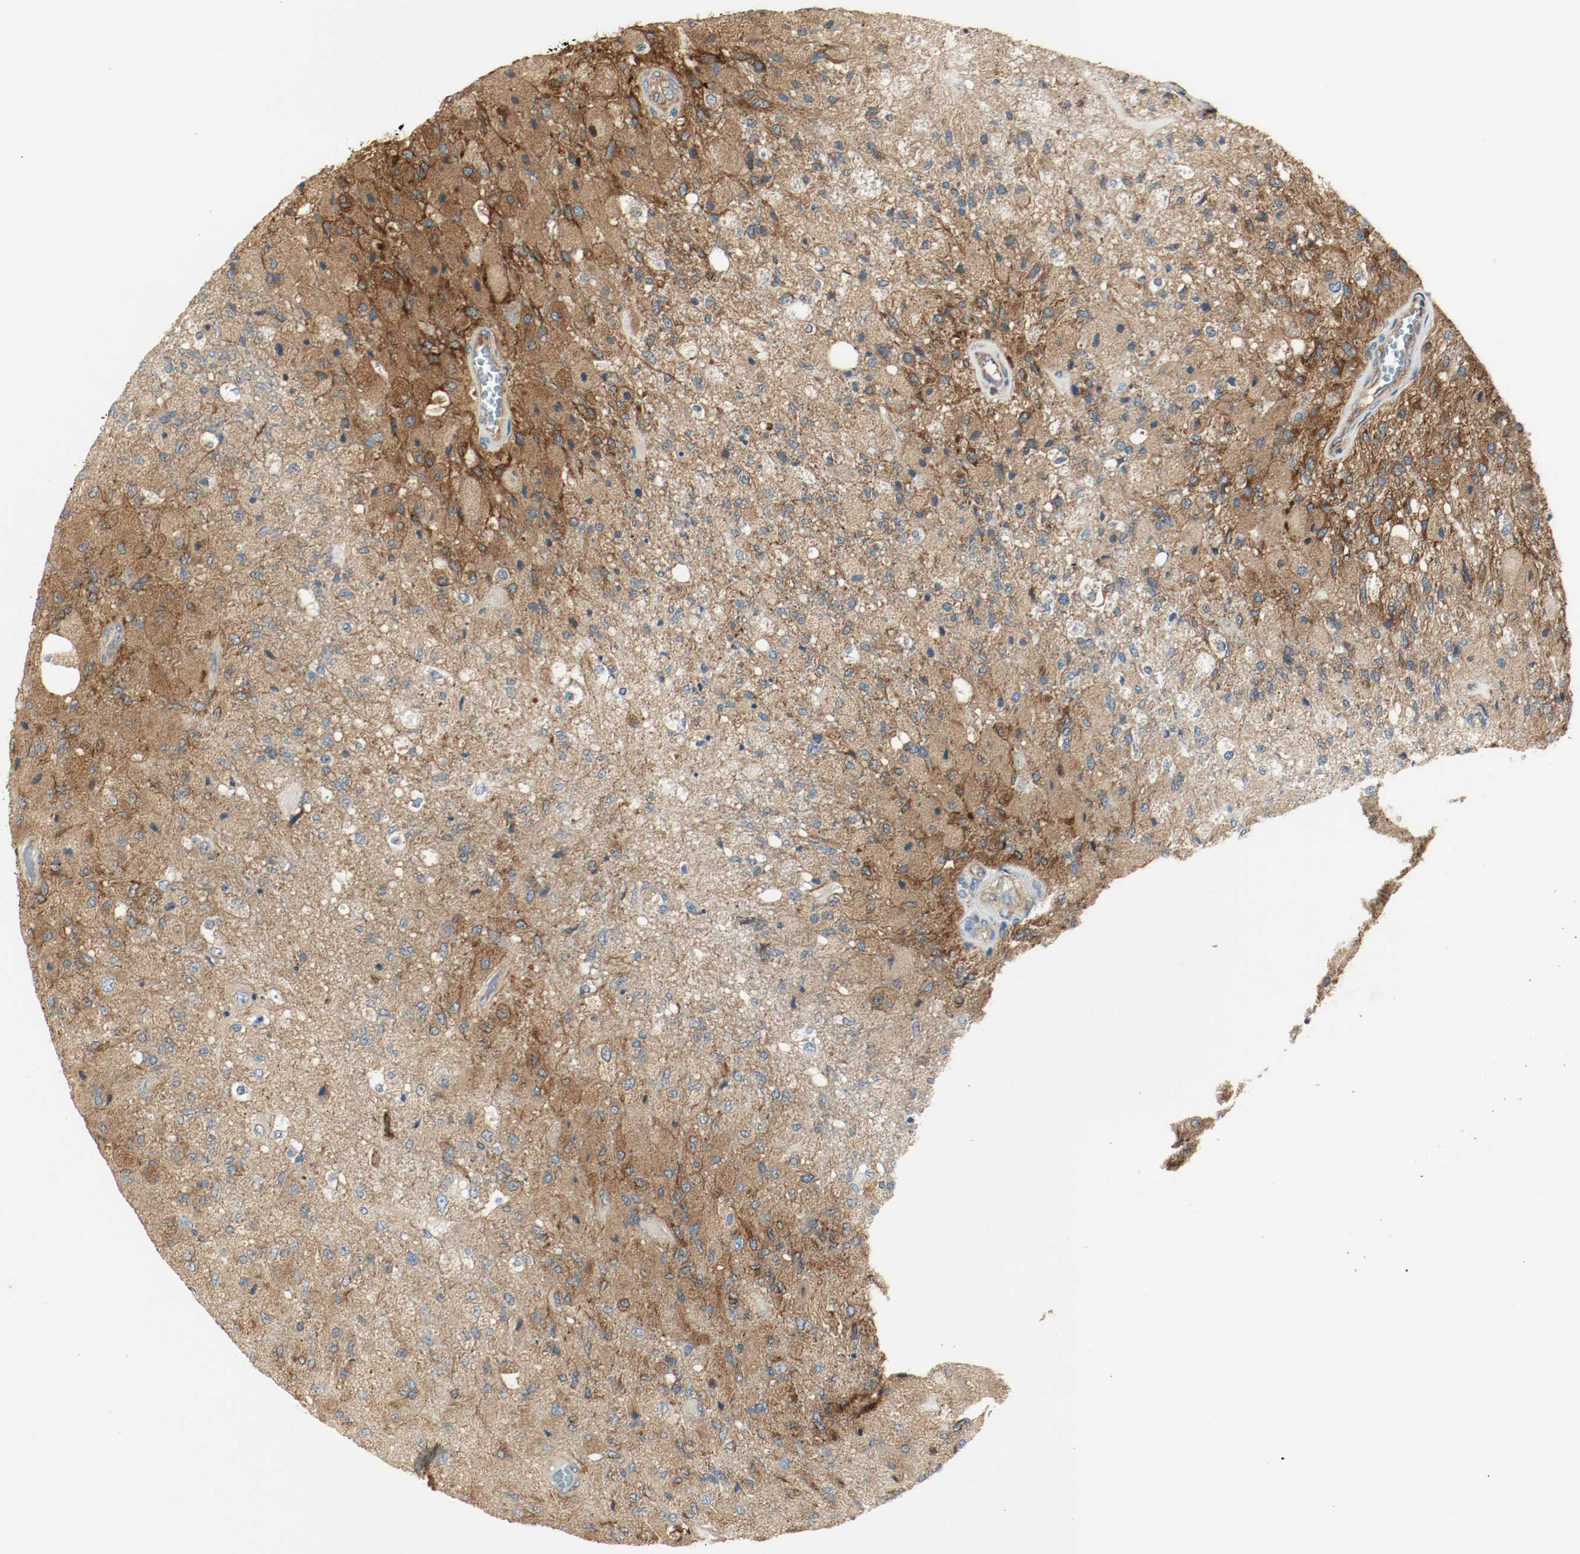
{"staining": {"intensity": "strong", "quantity": ">75%", "location": "cytoplasmic/membranous"}, "tissue": "glioma", "cell_type": "Tumor cells", "image_type": "cancer", "snomed": [{"axis": "morphology", "description": "Normal tissue, NOS"}, {"axis": "morphology", "description": "Glioma, malignant, High grade"}, {"axis": "topography", "description": "Cerebral cortex"}], "caption": "A brown stain labels strong cytoplasmic/membranous staining of a protein in malignant glioma (high-grade) tumor cells.", "gene": "PLCG1", "patient": {"sex": "male", "age": 77}}